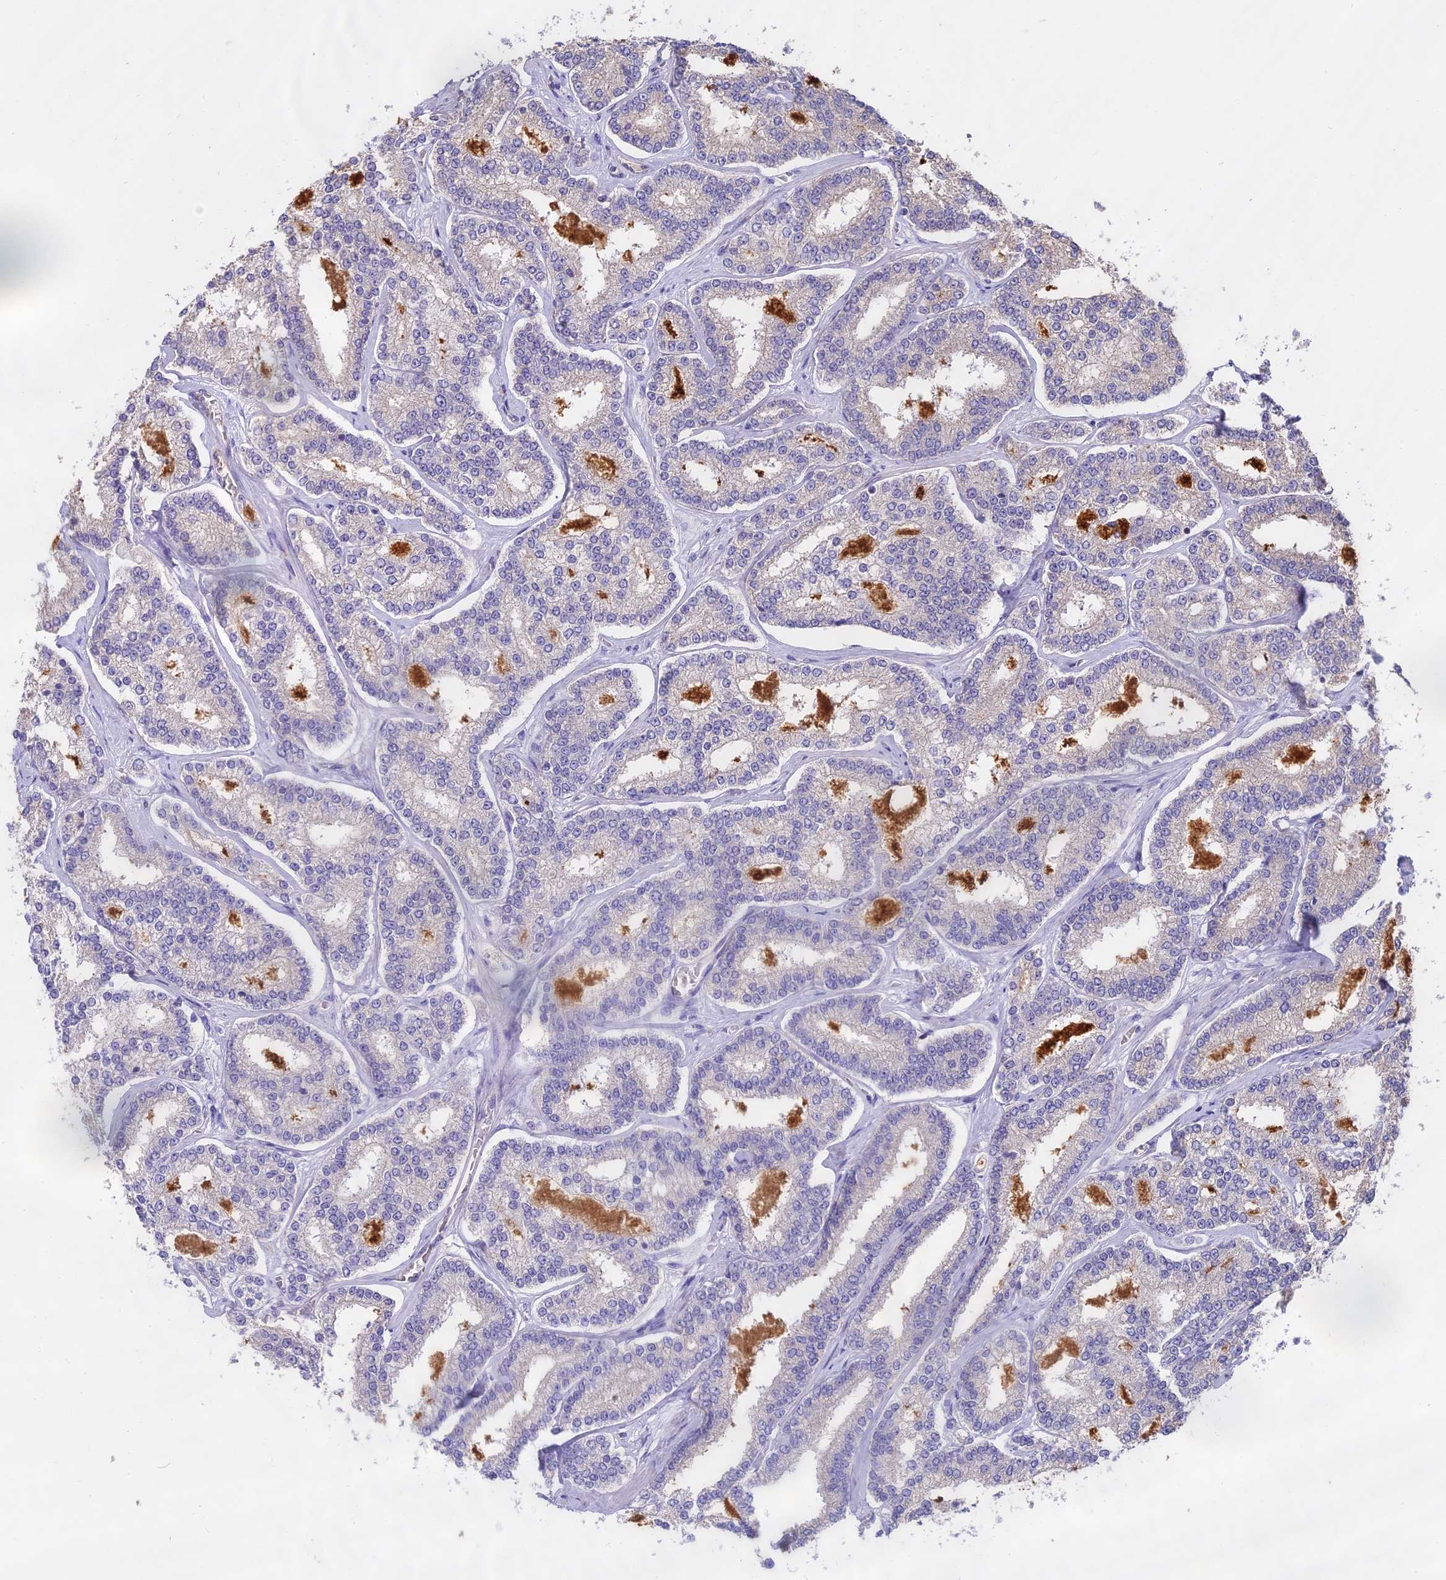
{"staining": {"intensity": "negative", "quantity": "none", "location": "none"}, "tissue": "prostate cancer", "cell_type": "Tumor cells", "image_type": "cancer", "snomed": [{"axis": "morphology", "description": "Normal tissue, NOS"}, {"axis": "morphology", "description": "Adenocarcinoma, High grade"}, {"axis": "topography", "description": "Prostate"}], "caption": "The immunohistochemistry (IHC) photomicrograph has no significant positivity in tumor cells of high-grade adenocarcinoma (prostate) tissue.", "gene": "WFDC2", "patient": {"sex": "male", "age": 83}}